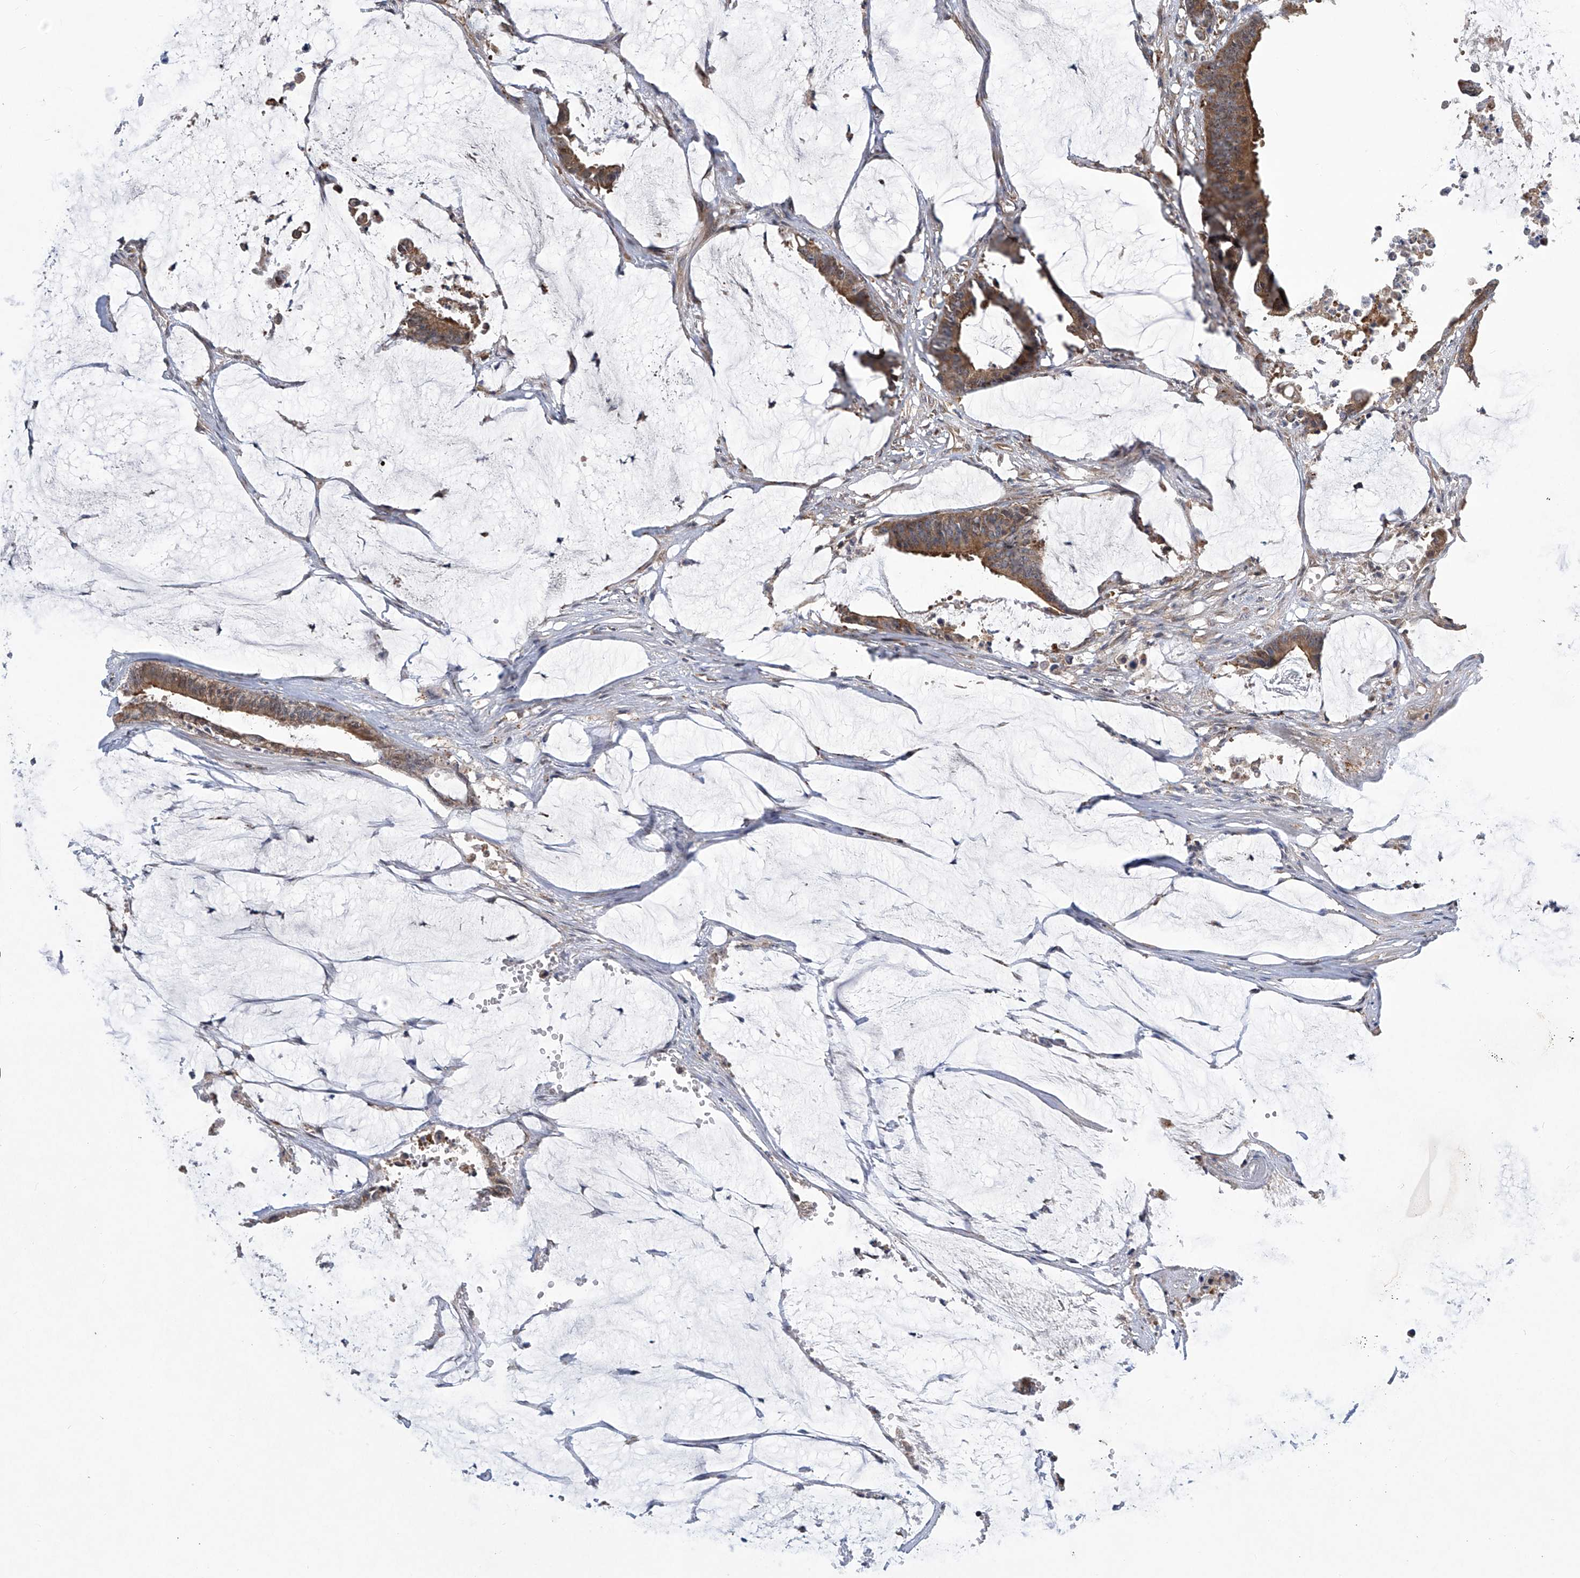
{"staining": {"intensity": "moderate", "quantity": ">75%", "location": "cytoplasmic/membranous"}, "tissue": "colorectal cancer", "cell_type": "Tumor cells", "image_type": "cancer", "snomed": [{"axis": "morphology", "description": "Adenocarcinoma, NOS"}, {"axis": "topography", "description": "Rectum"}], "caption": "Immunohistochemical staining of human adenocarcinoma (colorectal) demonstrates medium levels of moderate cytoplasmic/membranous protein expression in approximately >75% of tumor cells.", "gene": "CISH", "patient": {"sex": "female", "age": 66}}